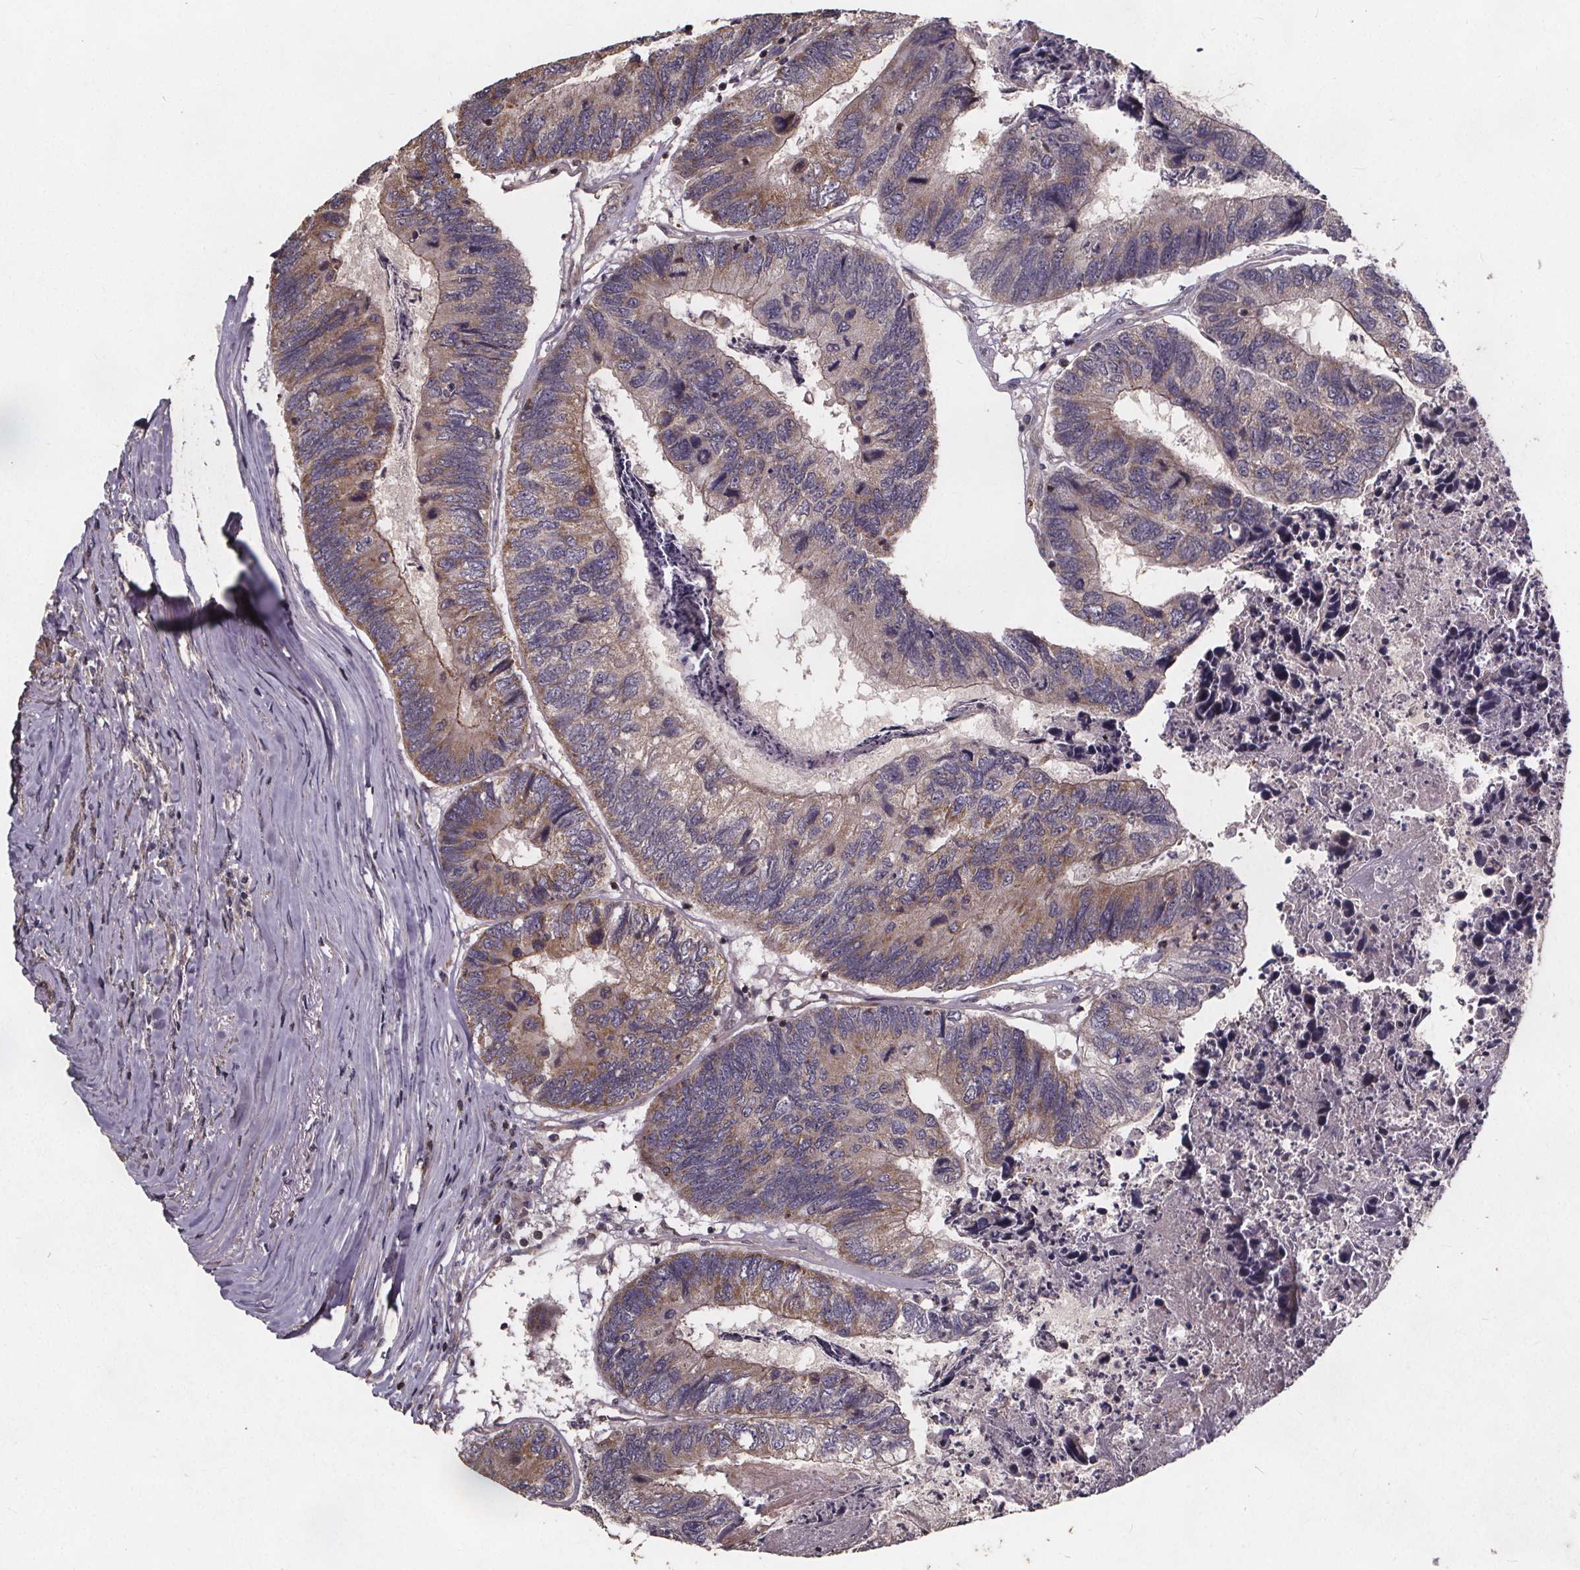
{"staining": {"intensity": "moderate", "quantity": "25%-75%", "location": "cytoplasmic/membranous"}, "tissue": "colorectal cancer", "cell_type": "Tumor cells", "image_type": "cancer", "snomed": [{"axis": "morphology", "description": "Adenocarcinoma, NOS"}, {"axis": "topography", "description": "Colon"}], "caption": "Protein staining of colorectal cancer (adenocarcinoma) tissue shows moderate cytoplasmic/membranous staining in about 25%-75% of tumor cells.", "gene": "YME1L1", "patient": {"sex": "female", "age": 67}}